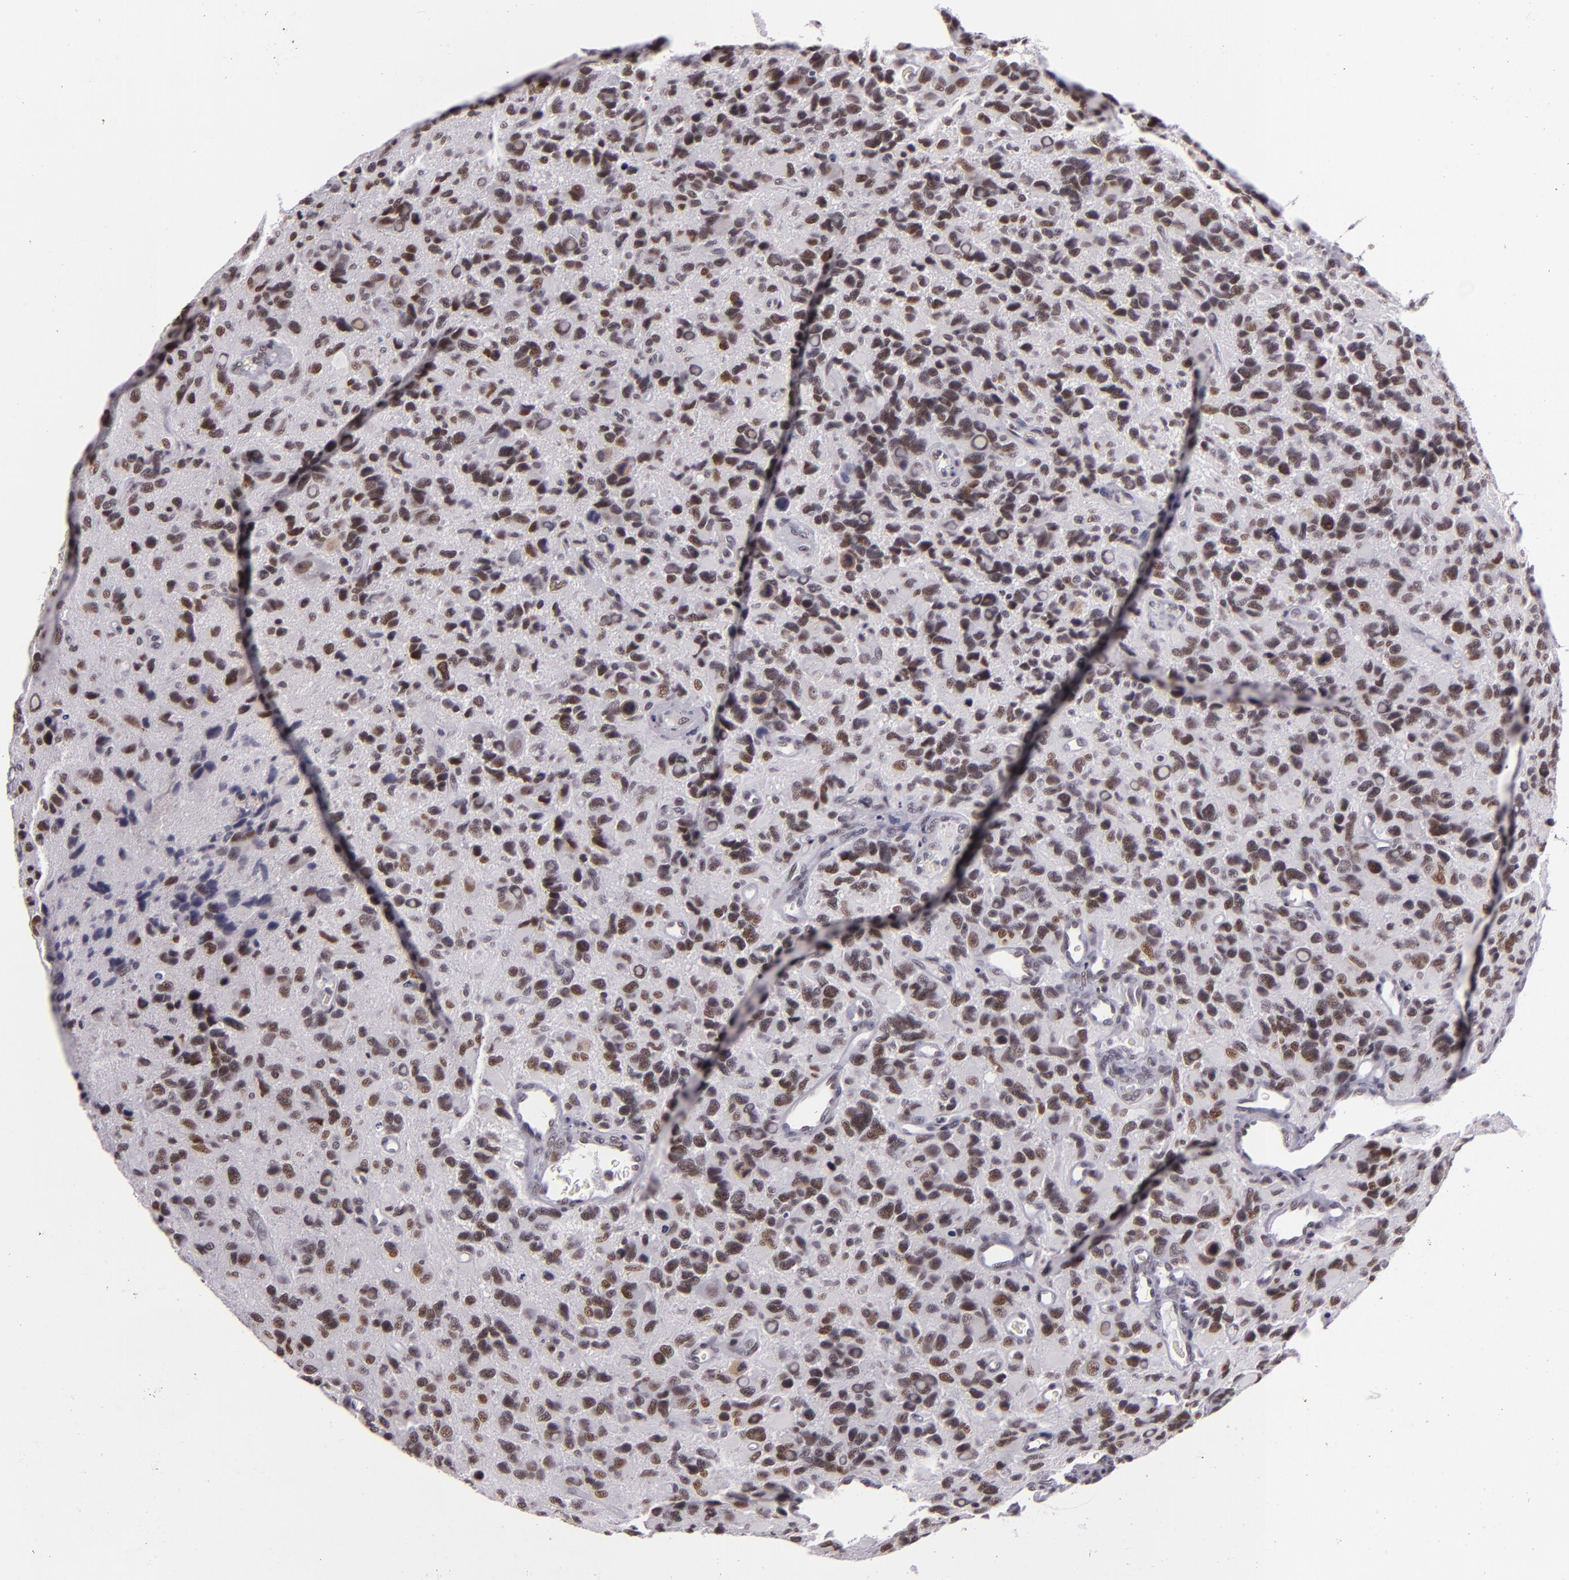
{"staining": {"intensity": "weak", "quantity": ">75%", "location": "nuclear"}, "tissue": "glioma", "cell_type": "Tumor cells", "image_type": "cancer", "snomed": [{"axis": "morphology", "description": "Glioma, malignant, High grade"}, {"axis": "topography", "description": "Brain"}], "caption": "High-magnification brightfield microscopy of glioma stained with DAB (brown) and counterstained with hematoxylin (blue). tumor cells exhibit weak nuclear positivity is appreciated in about>75% of cells.", "gene": "BRD8", "patient": {"sex": "male", "age": 77}}